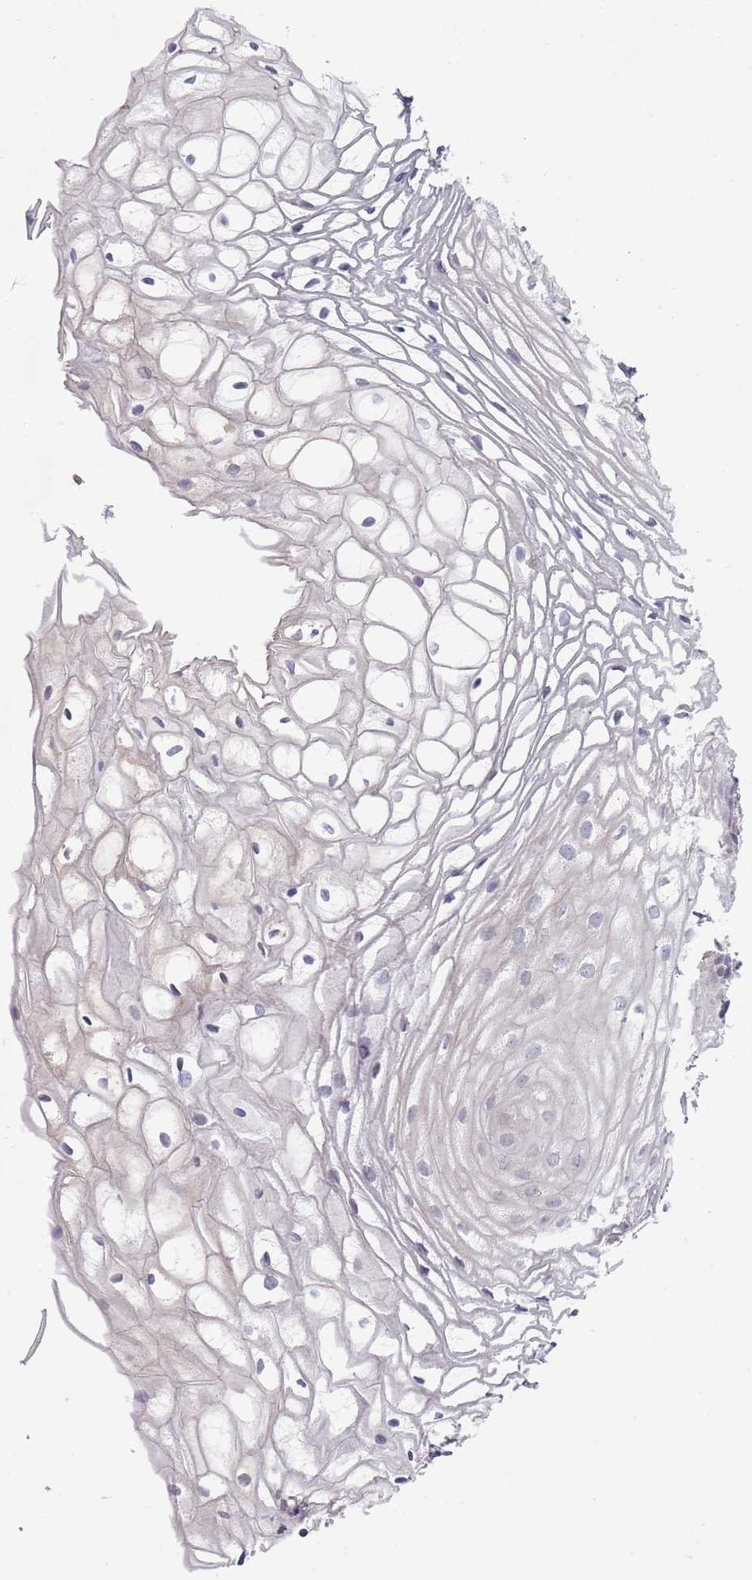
{"staining": {"intensity": "negative", "quantity": "none", "location": "none"}, "tissue": "vagina", "cell_type": "Squamous epithelial cells", "image_type": "normal", "snomed": [{"axis": "morphology", "description": "Normal tissue, NOS"}, {"axis": "topography", "description": "Vagina"}], "caption": "Immunohistochemical staining of benign vagina reveals no significant staining in squamous epithelial cells. (Stains: DAB (3,3'-diaminobenzidine) immunohistochemistry (IHC) with hematoxylin counter stain, Microscopy: brightfield microscopy at high magnification).", "gene": "PRAC1", "patient": {"sex": "female", "age": 60}}